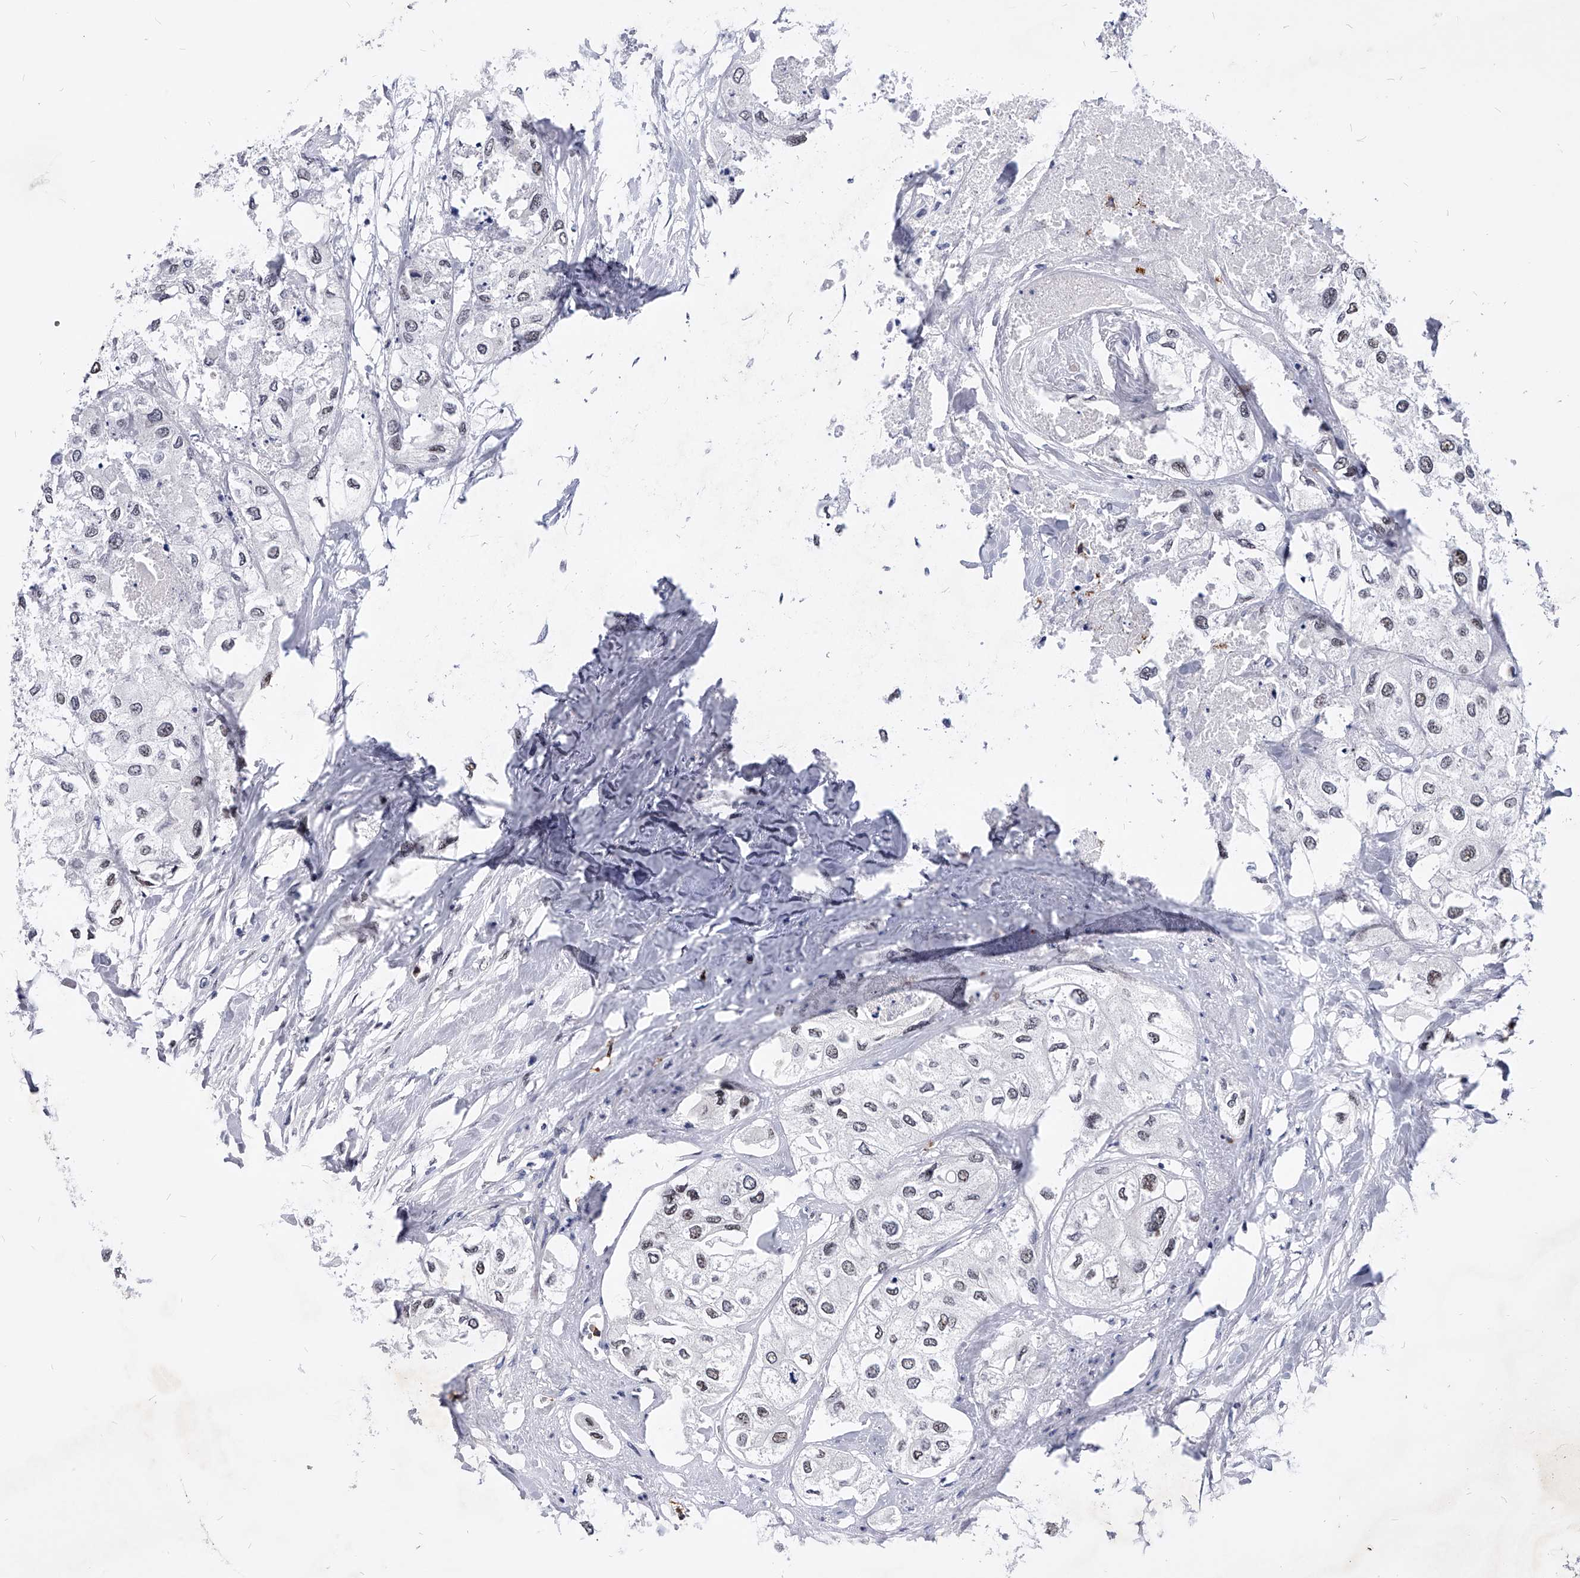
{"staining": {"intensity": "weak", "quantity": "25%-75%", "location": "nuclear"}, "tissue": "urothelial cancer", "cell_type": "Tumor cells", "image_type": "cancer", "snomed": [{"axis": "morphology", "description": "Urothelial carcinoma, High grade"}, {"axis": "topography", "description": "Urinary bladder"}], "caption": "Brown immunohistochemical staining in urothelial cancer shows weak nuclear positivity in about 25%-75% of tumor cells.", "gene": "TESK2", "patient": {"sex": "male", "age": 64}}